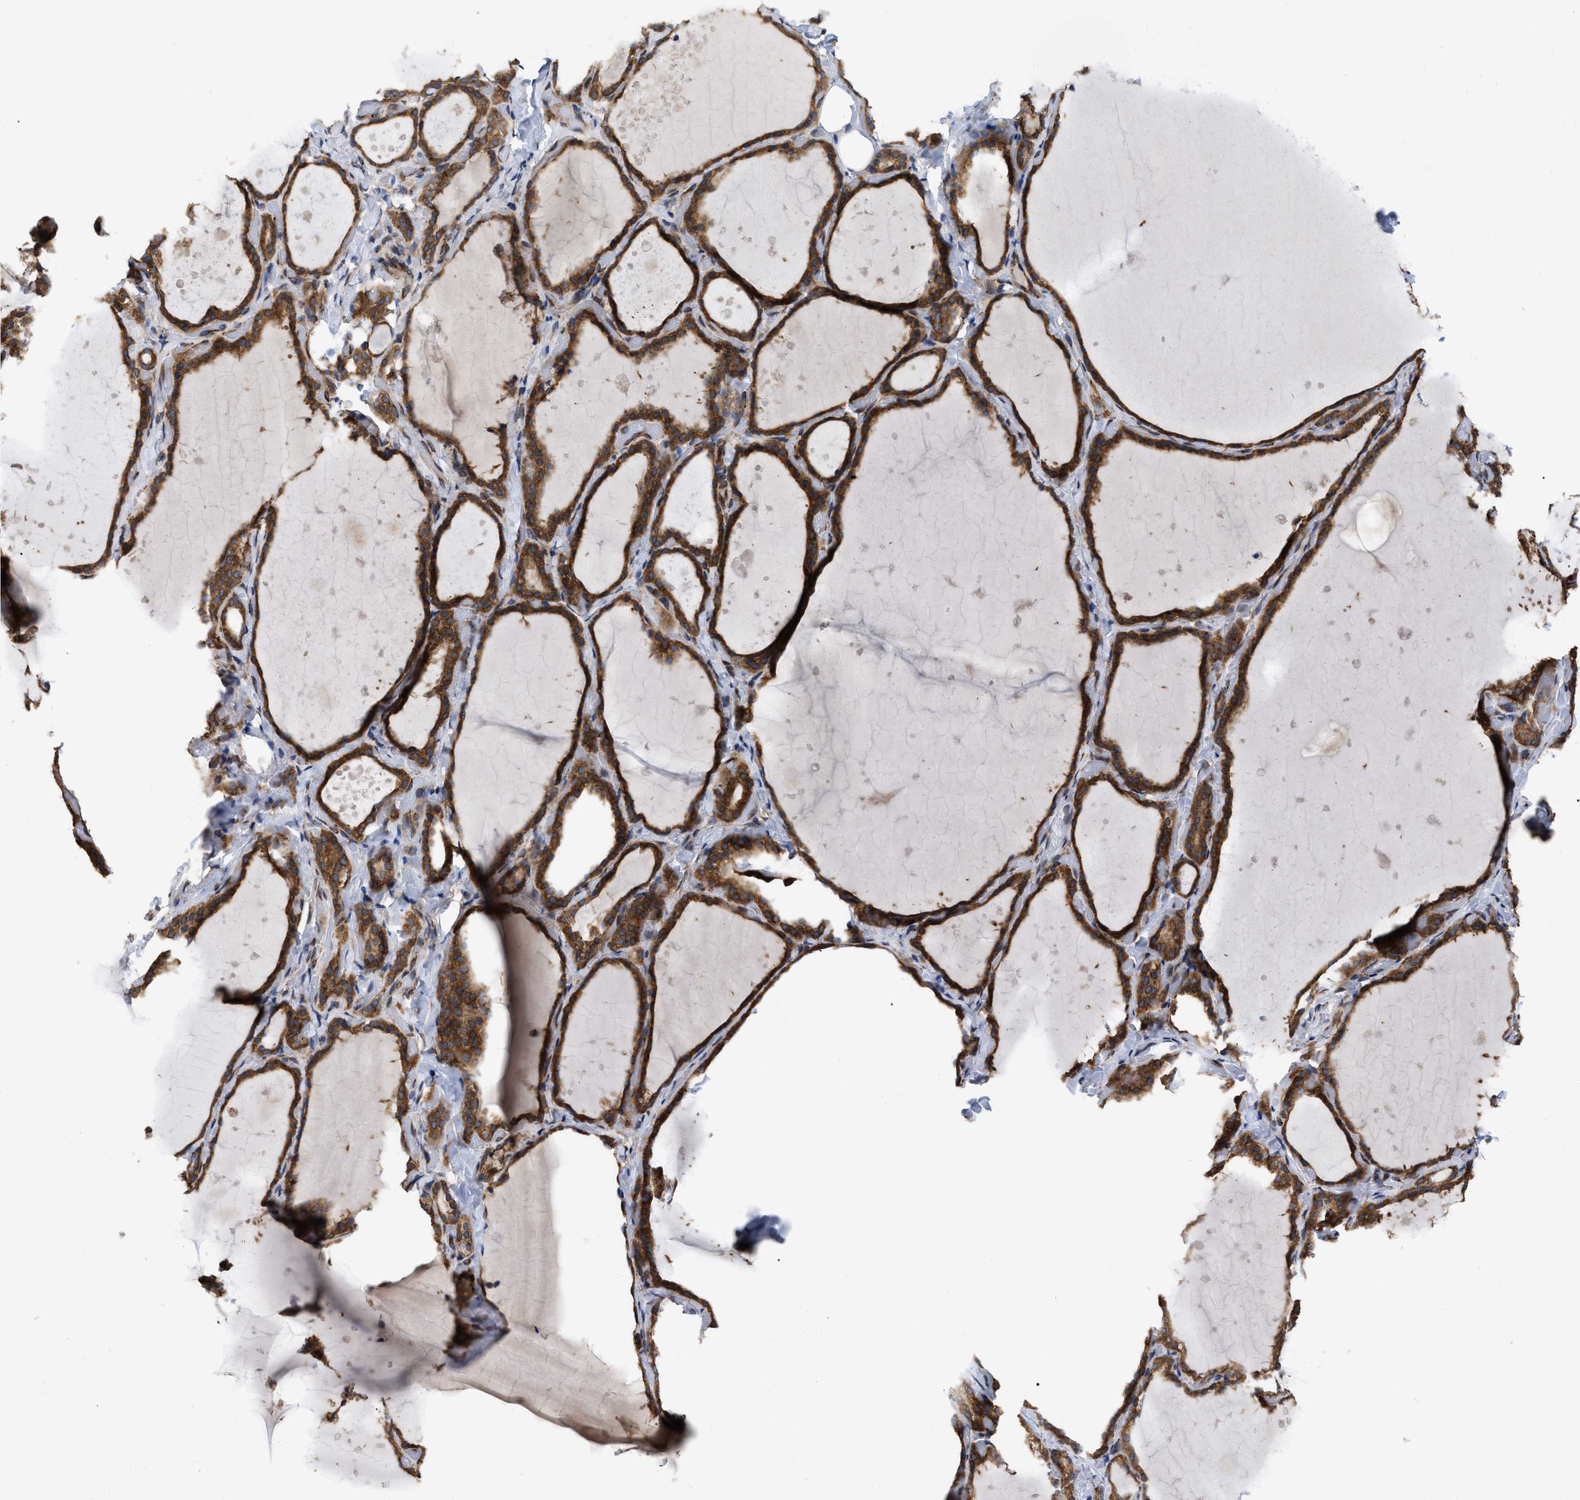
{"staining": {"intensity": "strong", "quantity": ">75%", "location": "cytoplasmic/membranous"}, "tissue": "thyroid gland", "cell_type": "Glandular cells", "image_type": "normal", "snomed": [{"axis": "morphology", "description": "Normal tissue, NOS"}, {"axis": "topography", "description": "Thyroid gland"}], "caption": "Immunohistochemical staining of benign thyroid gland exhibits high levels of strong cytoplasmic/membranous staining in about >75% of glandular cells.", "gene": "FAM120A", "patient": {"sex": "female", "age": 44}}